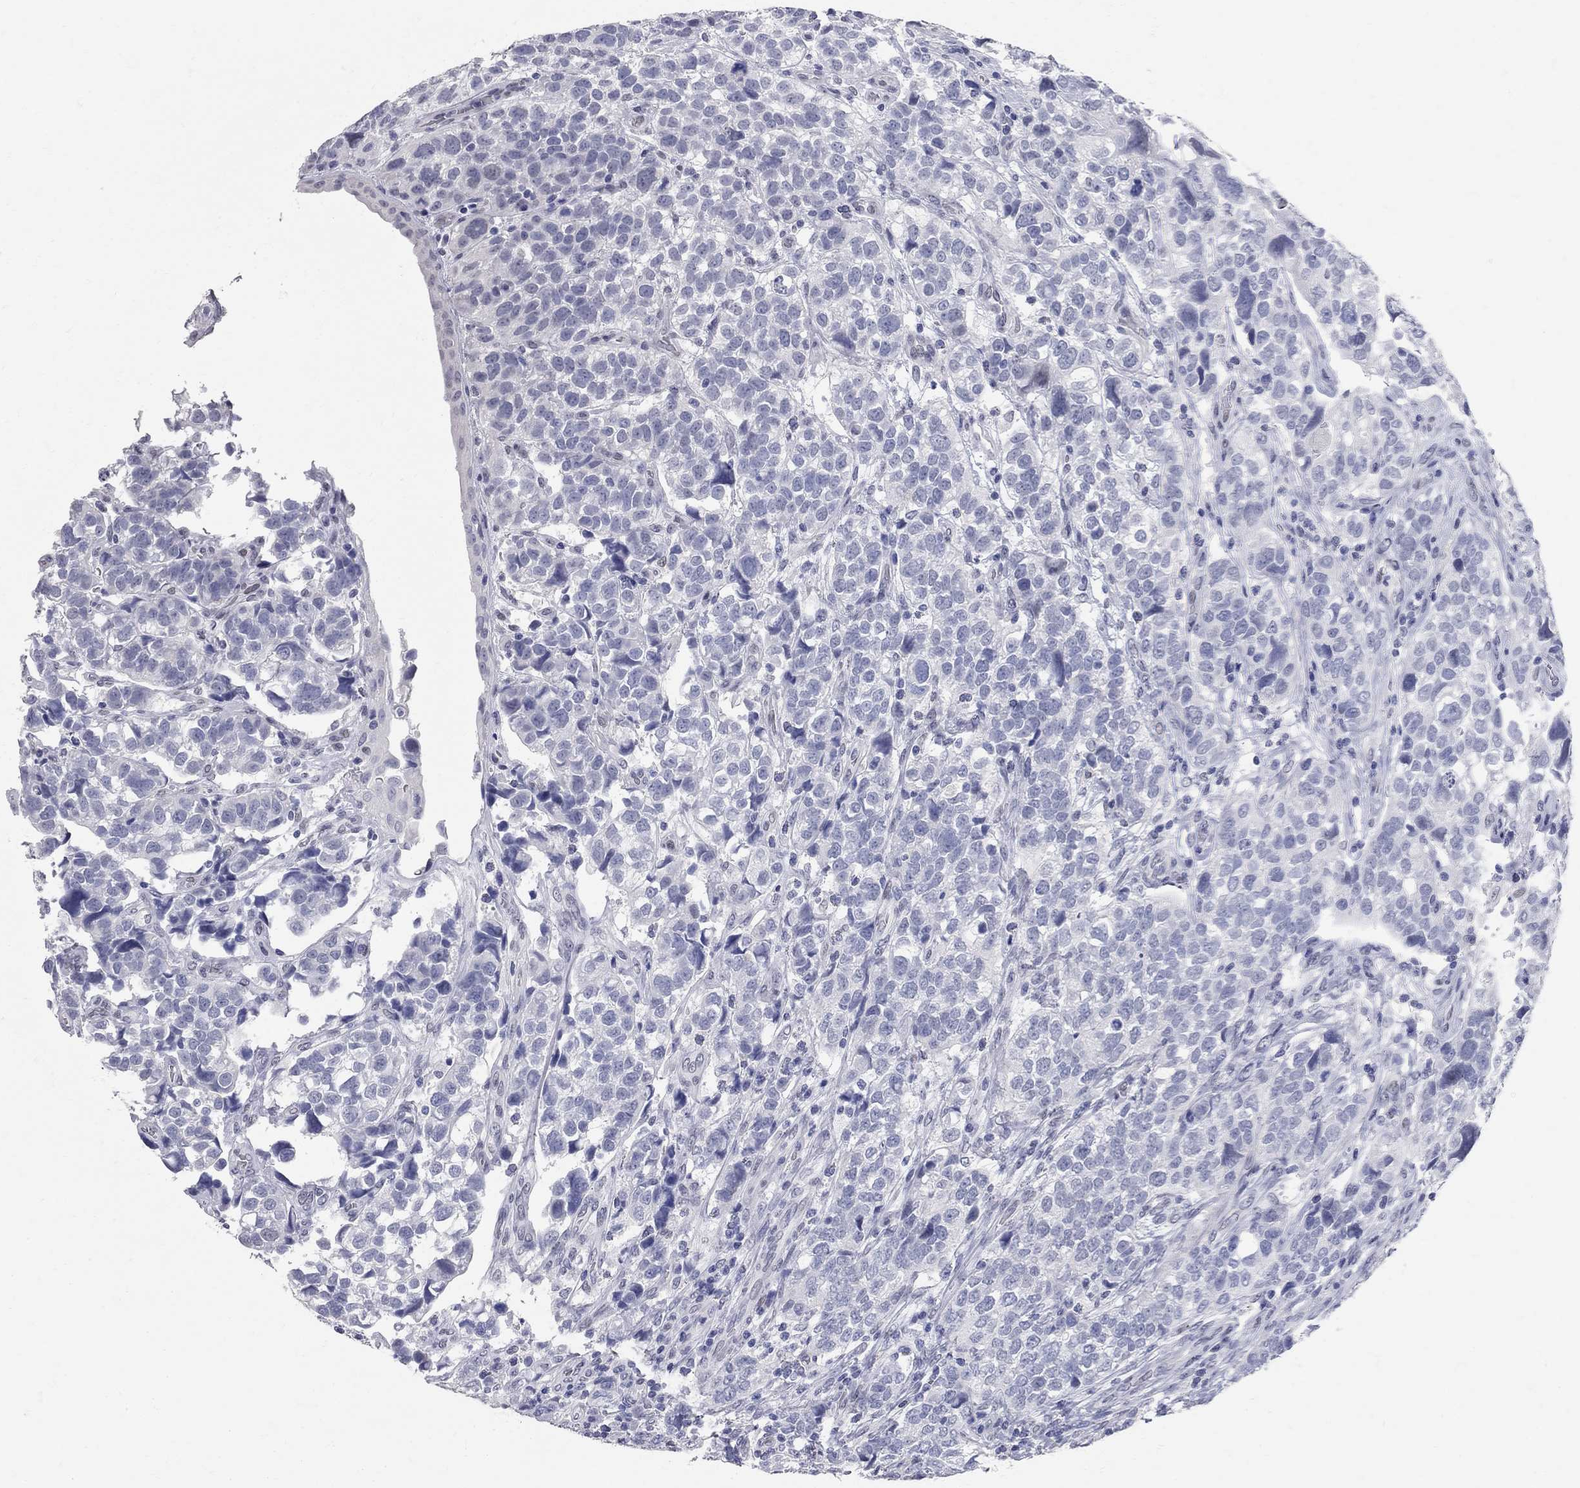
{"staining": {"intensity": "negative", "quantity": "none", "location": "none"}, "tissue": "urothelial cancer", "cell_type": "Tumor cells", "image_type": "cancer", "snomed": [{"axis": "morphology", "description": "Urothelial carcinoma, High grade"}, {"axis": "topography", "description": "Urinary bladder"}], "caption": "Immunohistochemistry micrograph of urothelial carcinoma (high-grade) stained for a protein (brown), which exhibits no positivity in tumor cells.", "gene": "BPIFB1", "patient": {"sex": "female", "age": 58}}